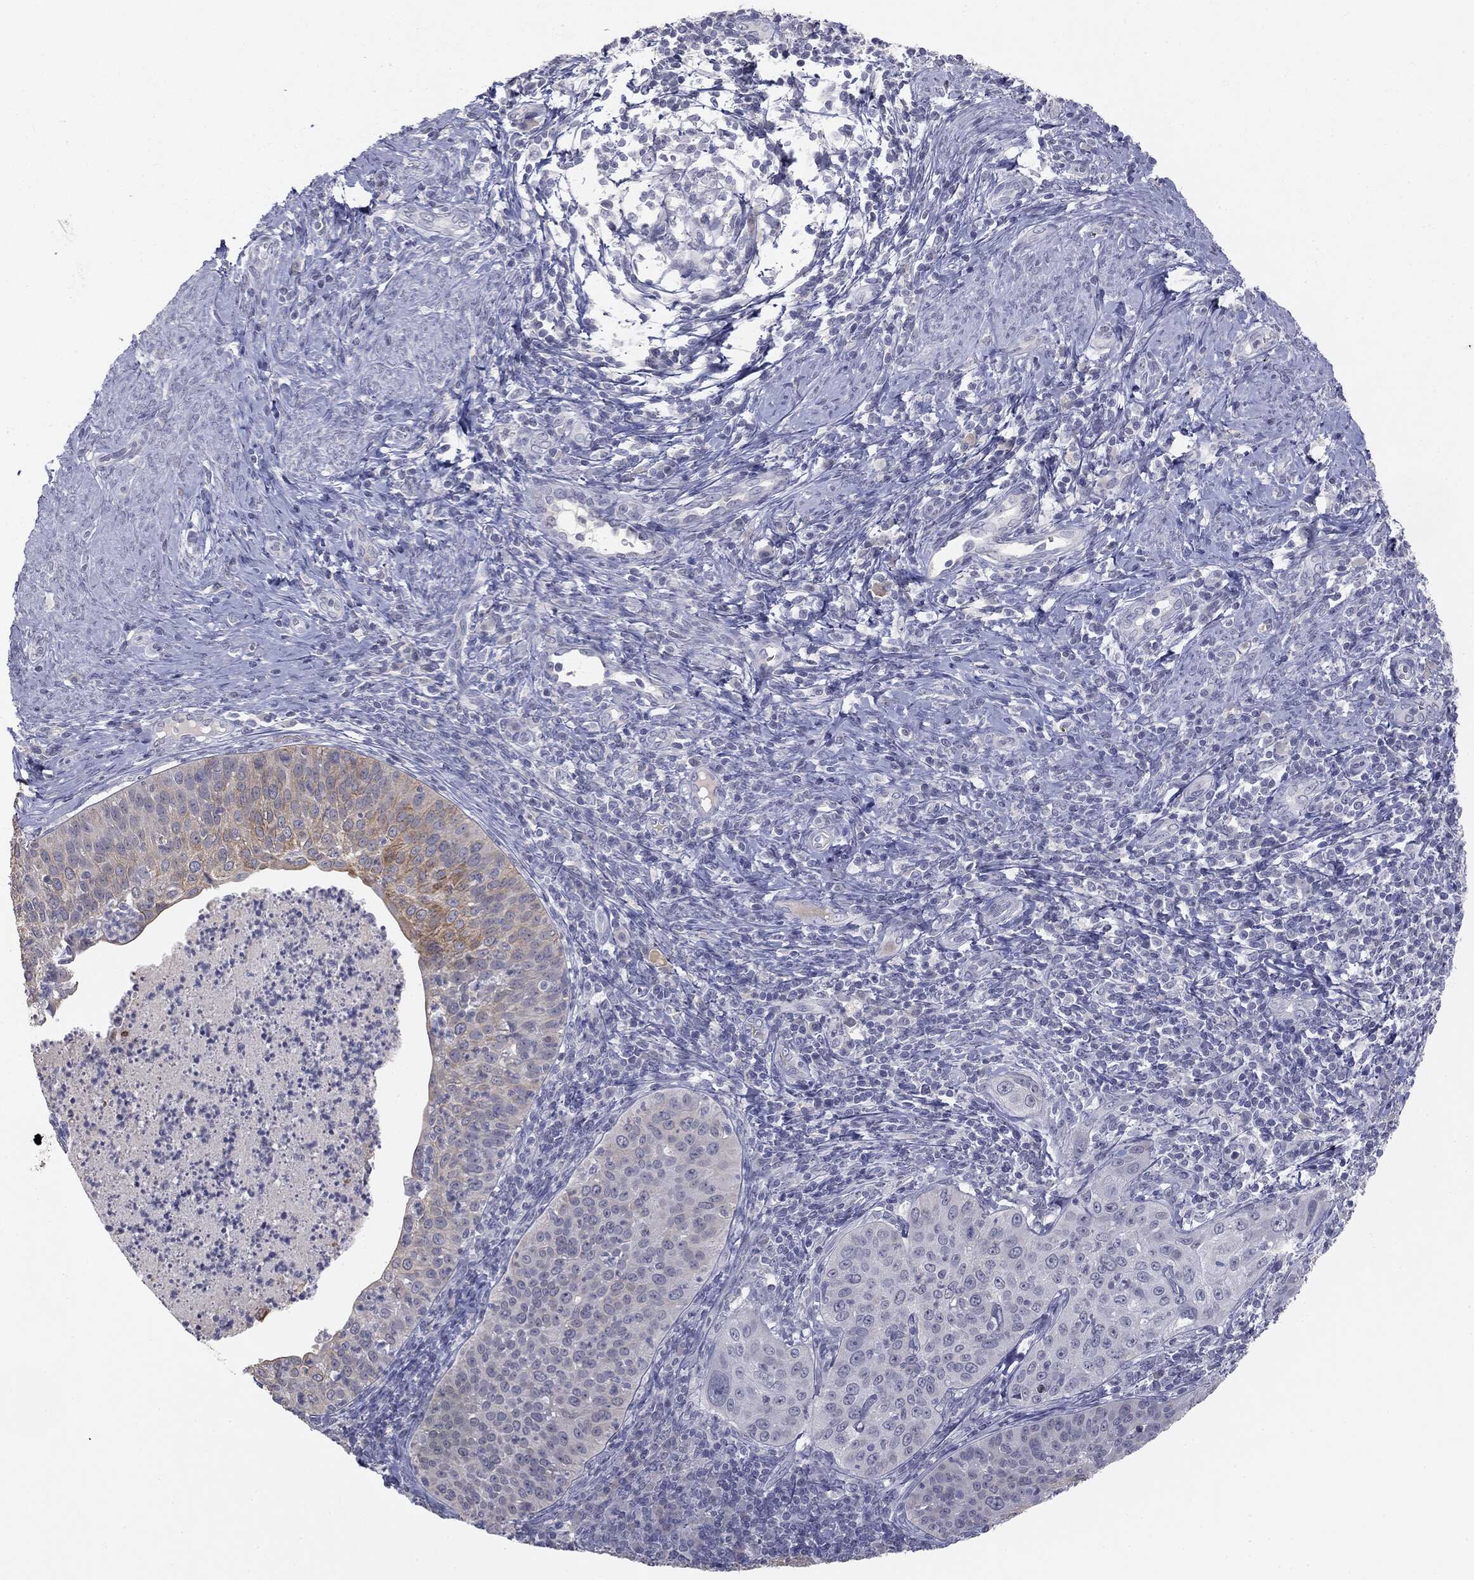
{"staining": {"intensity": "negative", "quantity": "none", "location": "none"}, "tissue": "cervical cancer", "cell_type": "Tumor cells", "image_type": "cancer", "snomed": [{"axis": "morphology", "description": "Squamous cell carcinoma, NOS"}, {"axis": "topography", "description": "Cervix"}], "caption": "High power microscopy histopathology image of an immunohistochemistry (IHC) histopathology image of cervical cancer, revealing no significant expression in tumor cells.", "gene": "MUC1", "patient": {"sex": "female", "age": 30}}